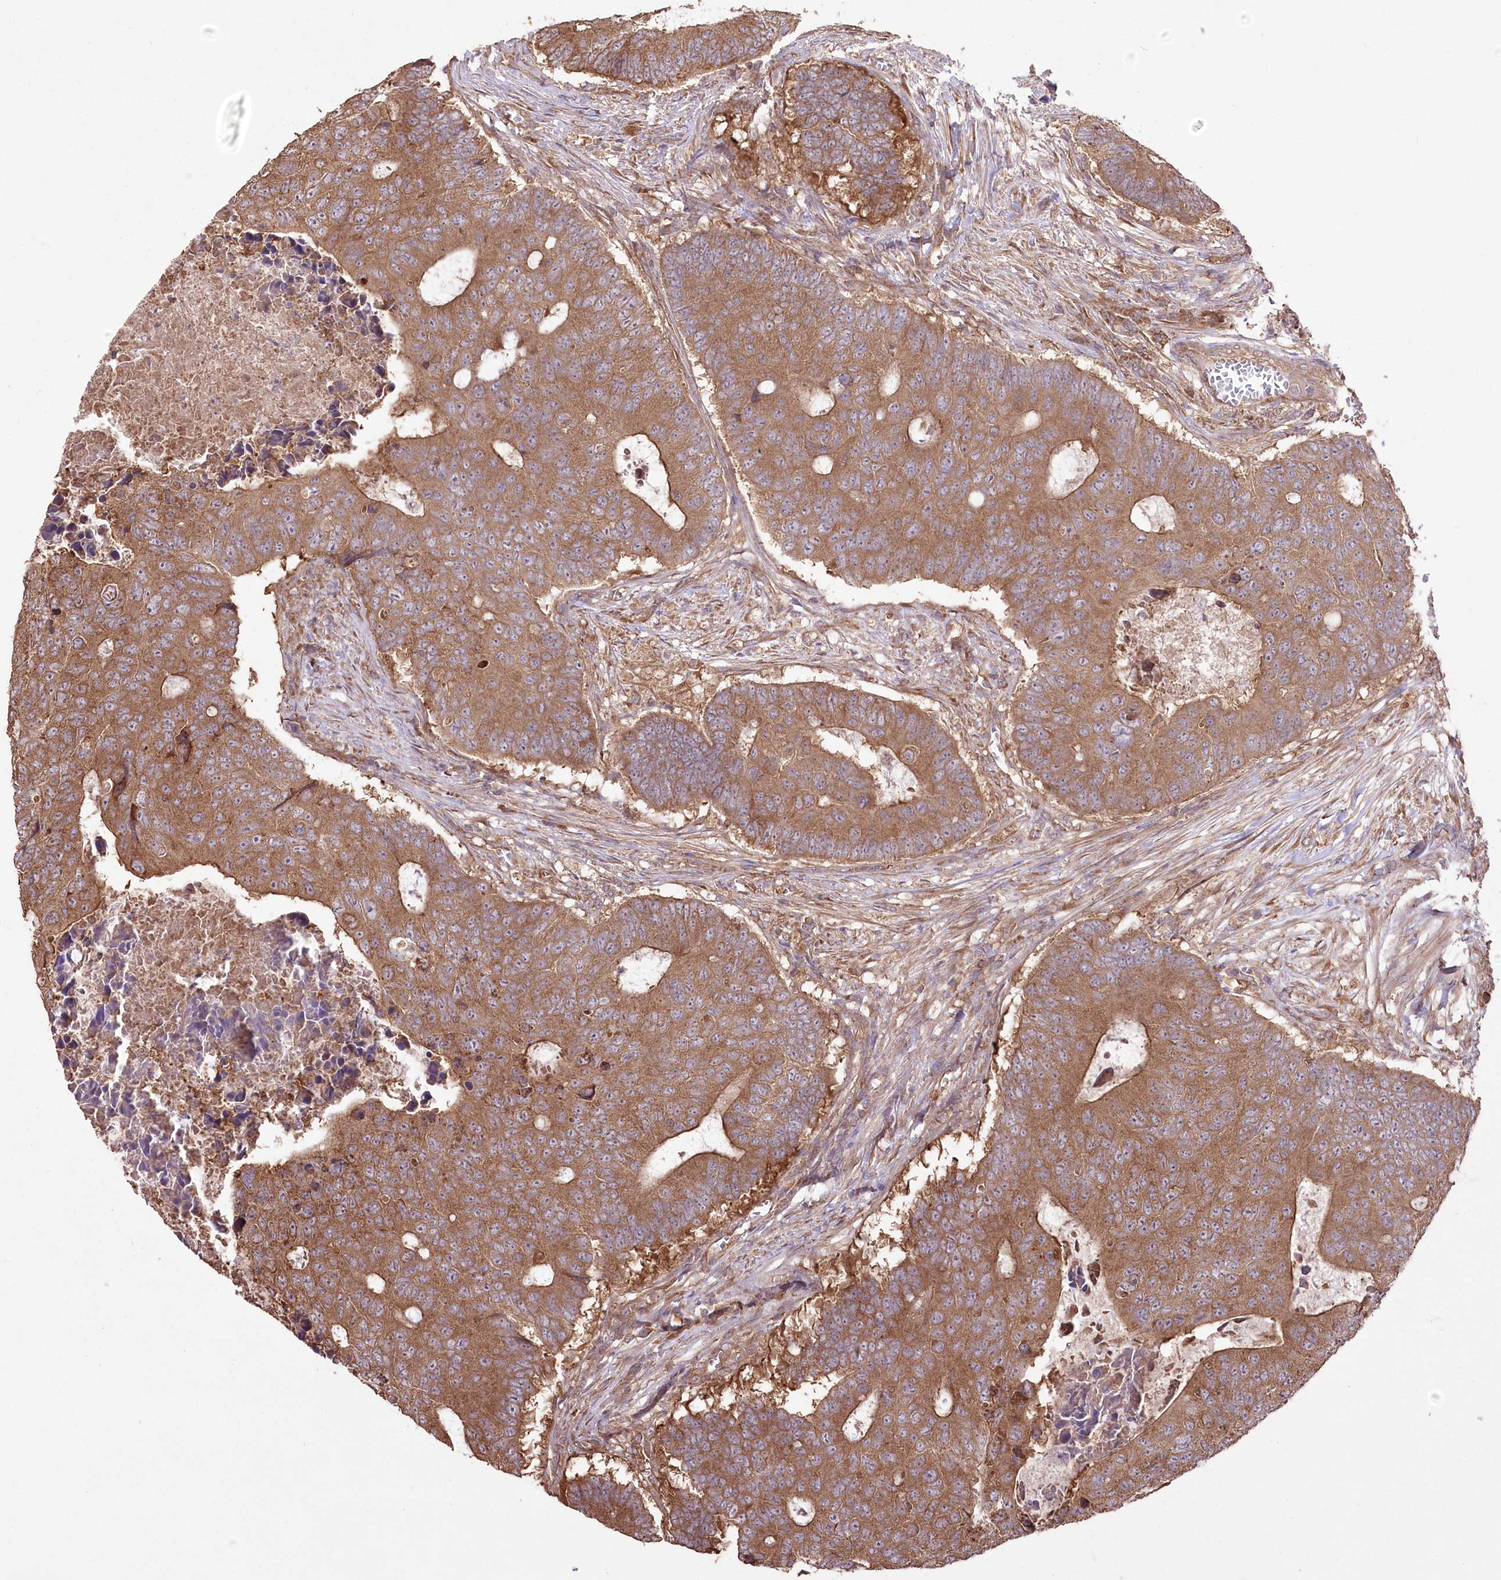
{"staining": {"intensity": "moderate", "quantity": ">75%", "location": "cytoplasmic/membranous"}, "tissue": "colorectal cancer", "cell_type": "Tumor cells", "image_type": "cancer", "snomed": [{"axis": "morphology", "description": "Adenocarcinoma, NOS"}, {"axis": "topography", "description": "Colon"}], "caption": "About >75% of tumor cells in human colorectal adenocarcinoma display moderate cytoplasmic/membranous protein positivity as visualized by brown immunohistochemical staining.", "gene": "PRSS53", "patient": {"sex": "male", "age": 87}}